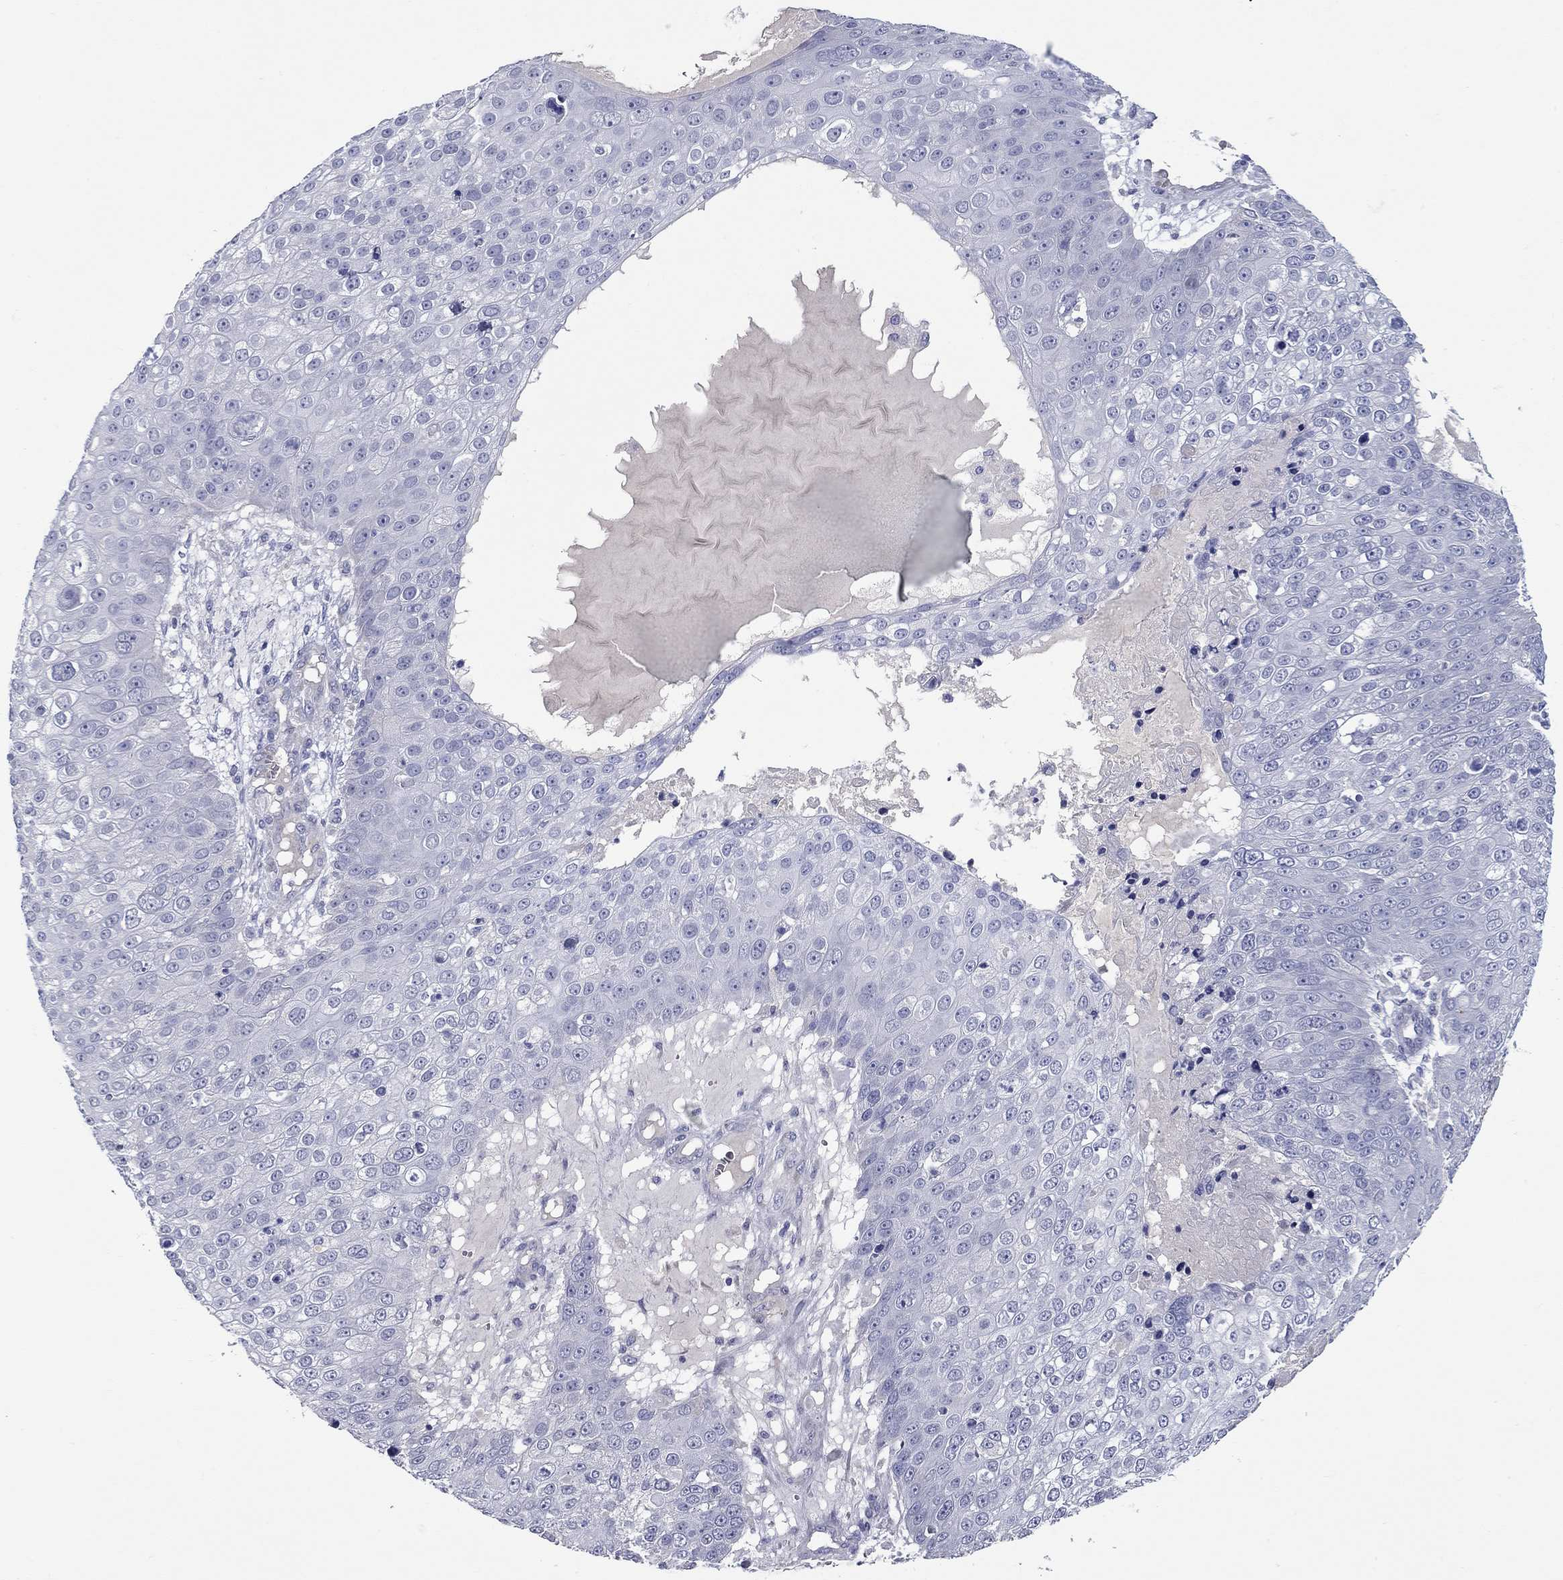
{"staining": {"intensity": "negative", "quantity": "none", "location": "none"}, "tissue": "skin cancer", "cell_type": "Tumor cells", "image_type": "cancer", "snomed": [{"axis": "morphology", "description": "Squamous cell carcinoma, NOS"}, {"axis": "topography", "description": "Skin"}], "caption": "This histopathology image is of squamous cell carcinoma (skin) stained with immunohistochemistry to label a protein in brown with the nuclei are counter-stained blue. There is no expression in tumor cells.", "gene": "UNC119B", "patient": {"sex": "male", "age": 71}}